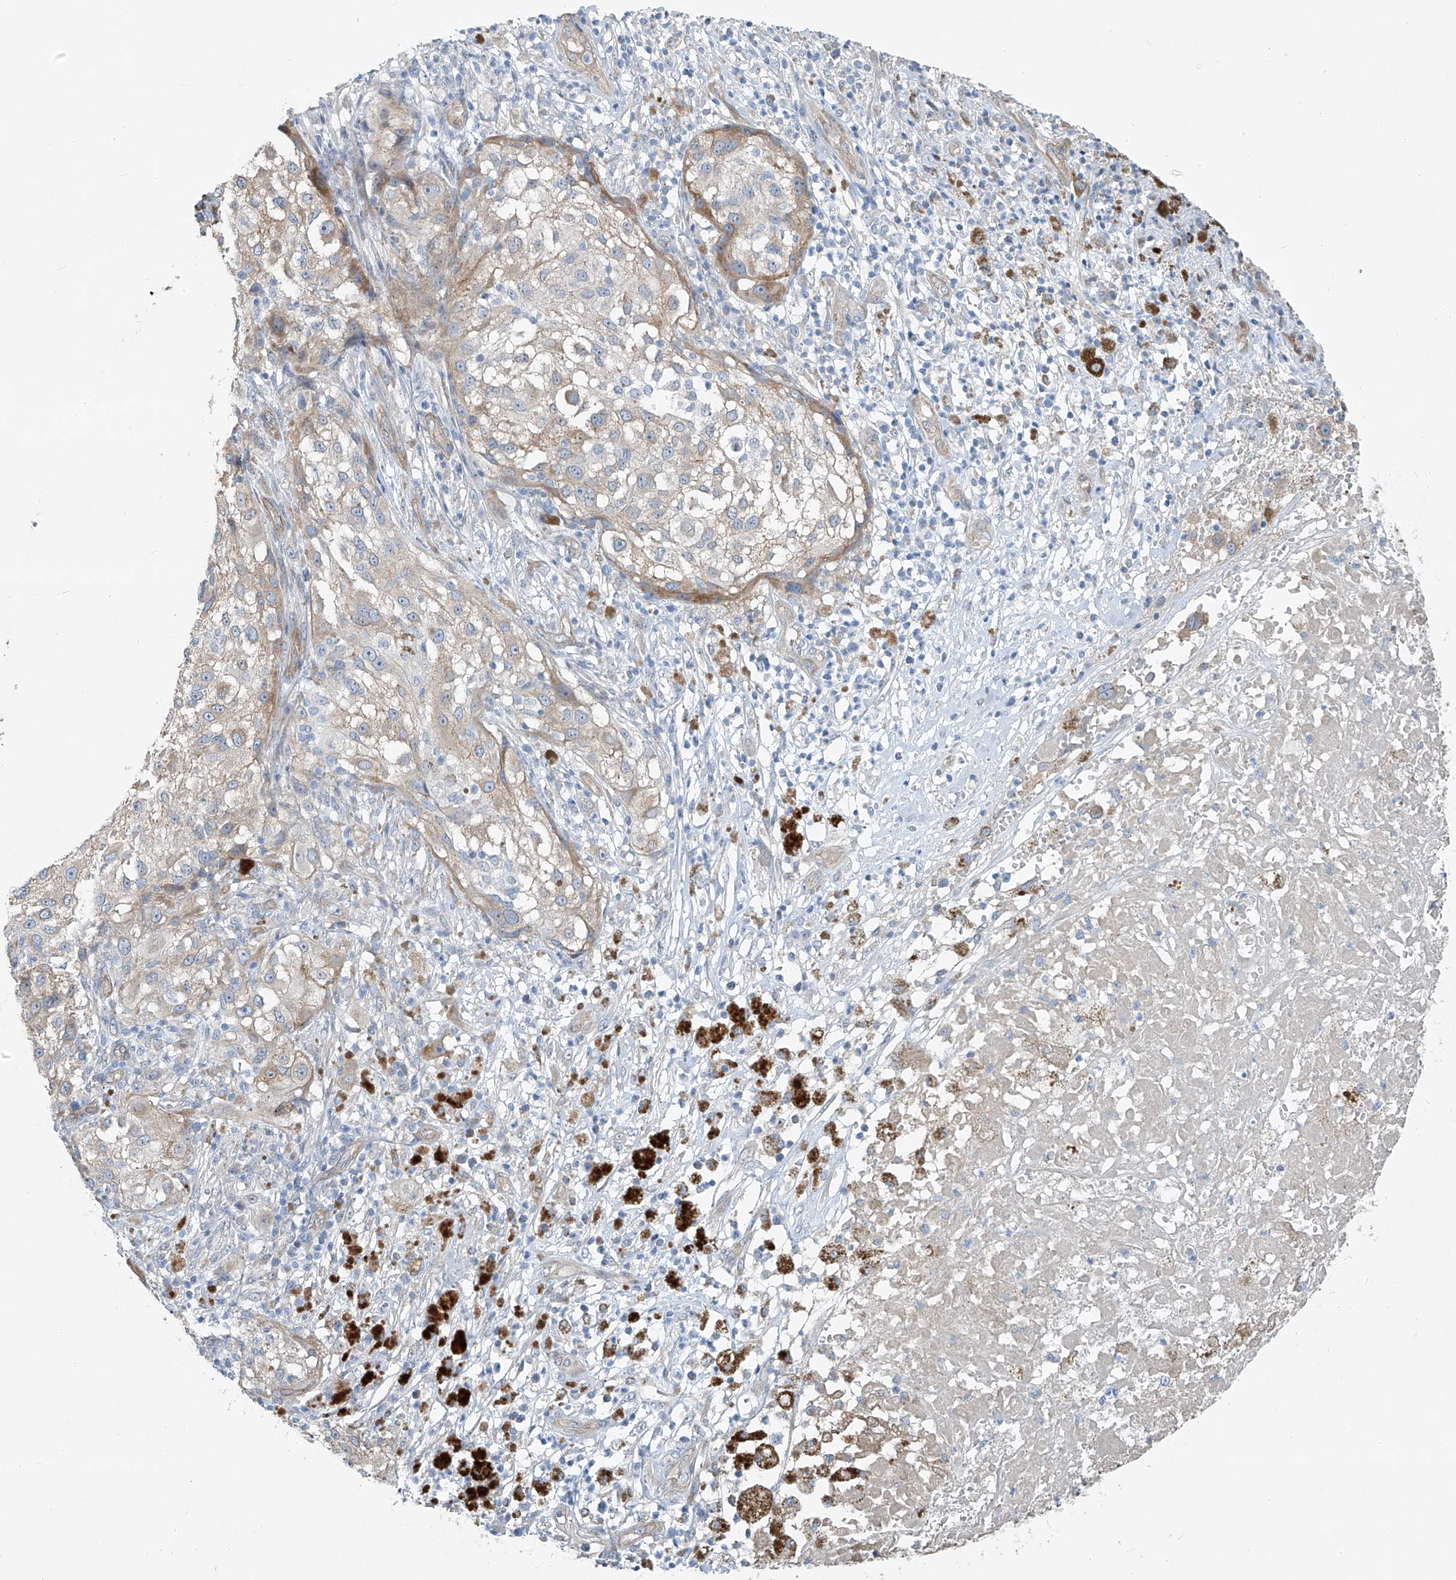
{"staining": {"intensity": "weak", "quantity": "<25%", "location": "cytoplasmic/membranous"}, "tissue": "melanoma", "cell_type": "Tumor cells", "image_type": "cancer", "snomed": [{"axis": "morphology", "description": "Necrosis, NOS"}, {"axis": "morphology", "description": "Malignant melanoma, NOS"}, {"axis": "topography", "description": "Skin"}], "caption": "The immunohistochemistry (IHC) histopathology image has no significant expression in tumor cells of malignant melanoma tissue.", "gene": "TNS2", "patient": {"sex": "female", "age": 87}}